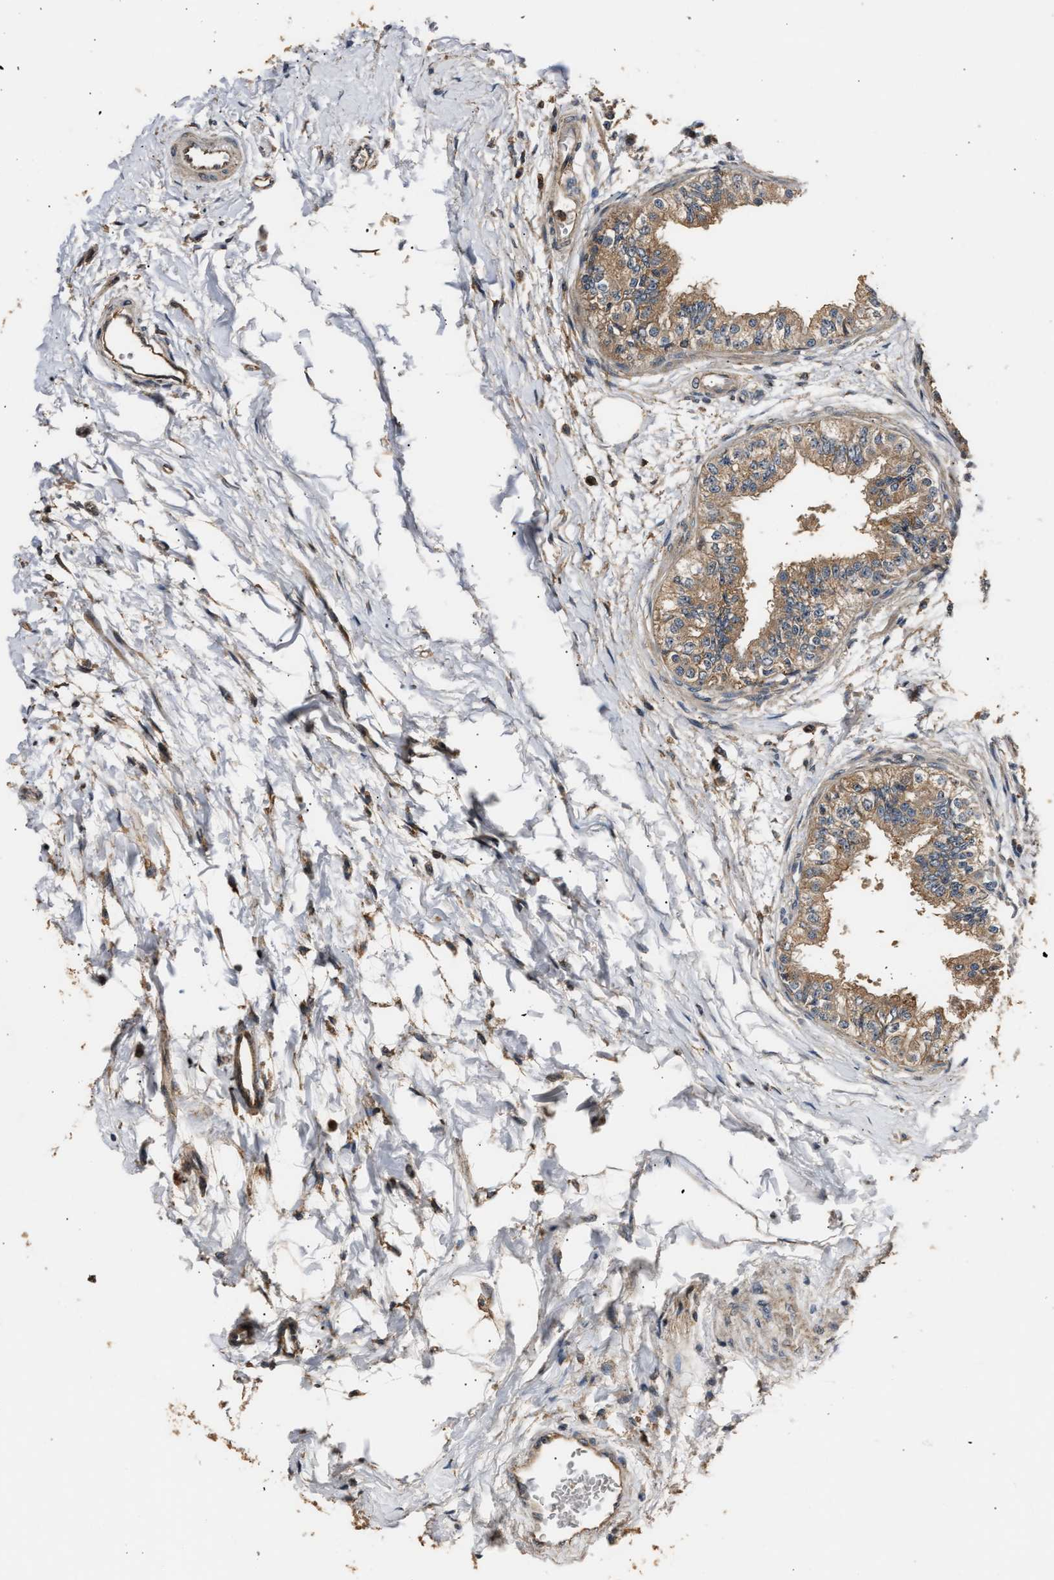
{"staining": {"intensity": "moderate", "quantity": ">75%", "location": "cytoplasmic/membranous"}, "tissue": "epididymis", "cell_type": "Glandular cells", "image_type": "normal", "snomed": [{"axis": "morphology", "description": "Normal tissue, NOS"}, {"axis": "morphology", "description": "Adenocarcinoma, metastatic, NOS"}, {"axis": "topography", "description": "Testis"}, {"axis": "topography", "description": "Epididymis"}], "caption": "Protein analysis of unremarkable epididymis demonstrates moderate cytoplasmic/membranous expression in about >75% of glandular cells. The protein is shown in brown color, while the nuclei are stained blue.", "gene": "IMPDH2", "patient": {"sex": "male", "age": 26}}